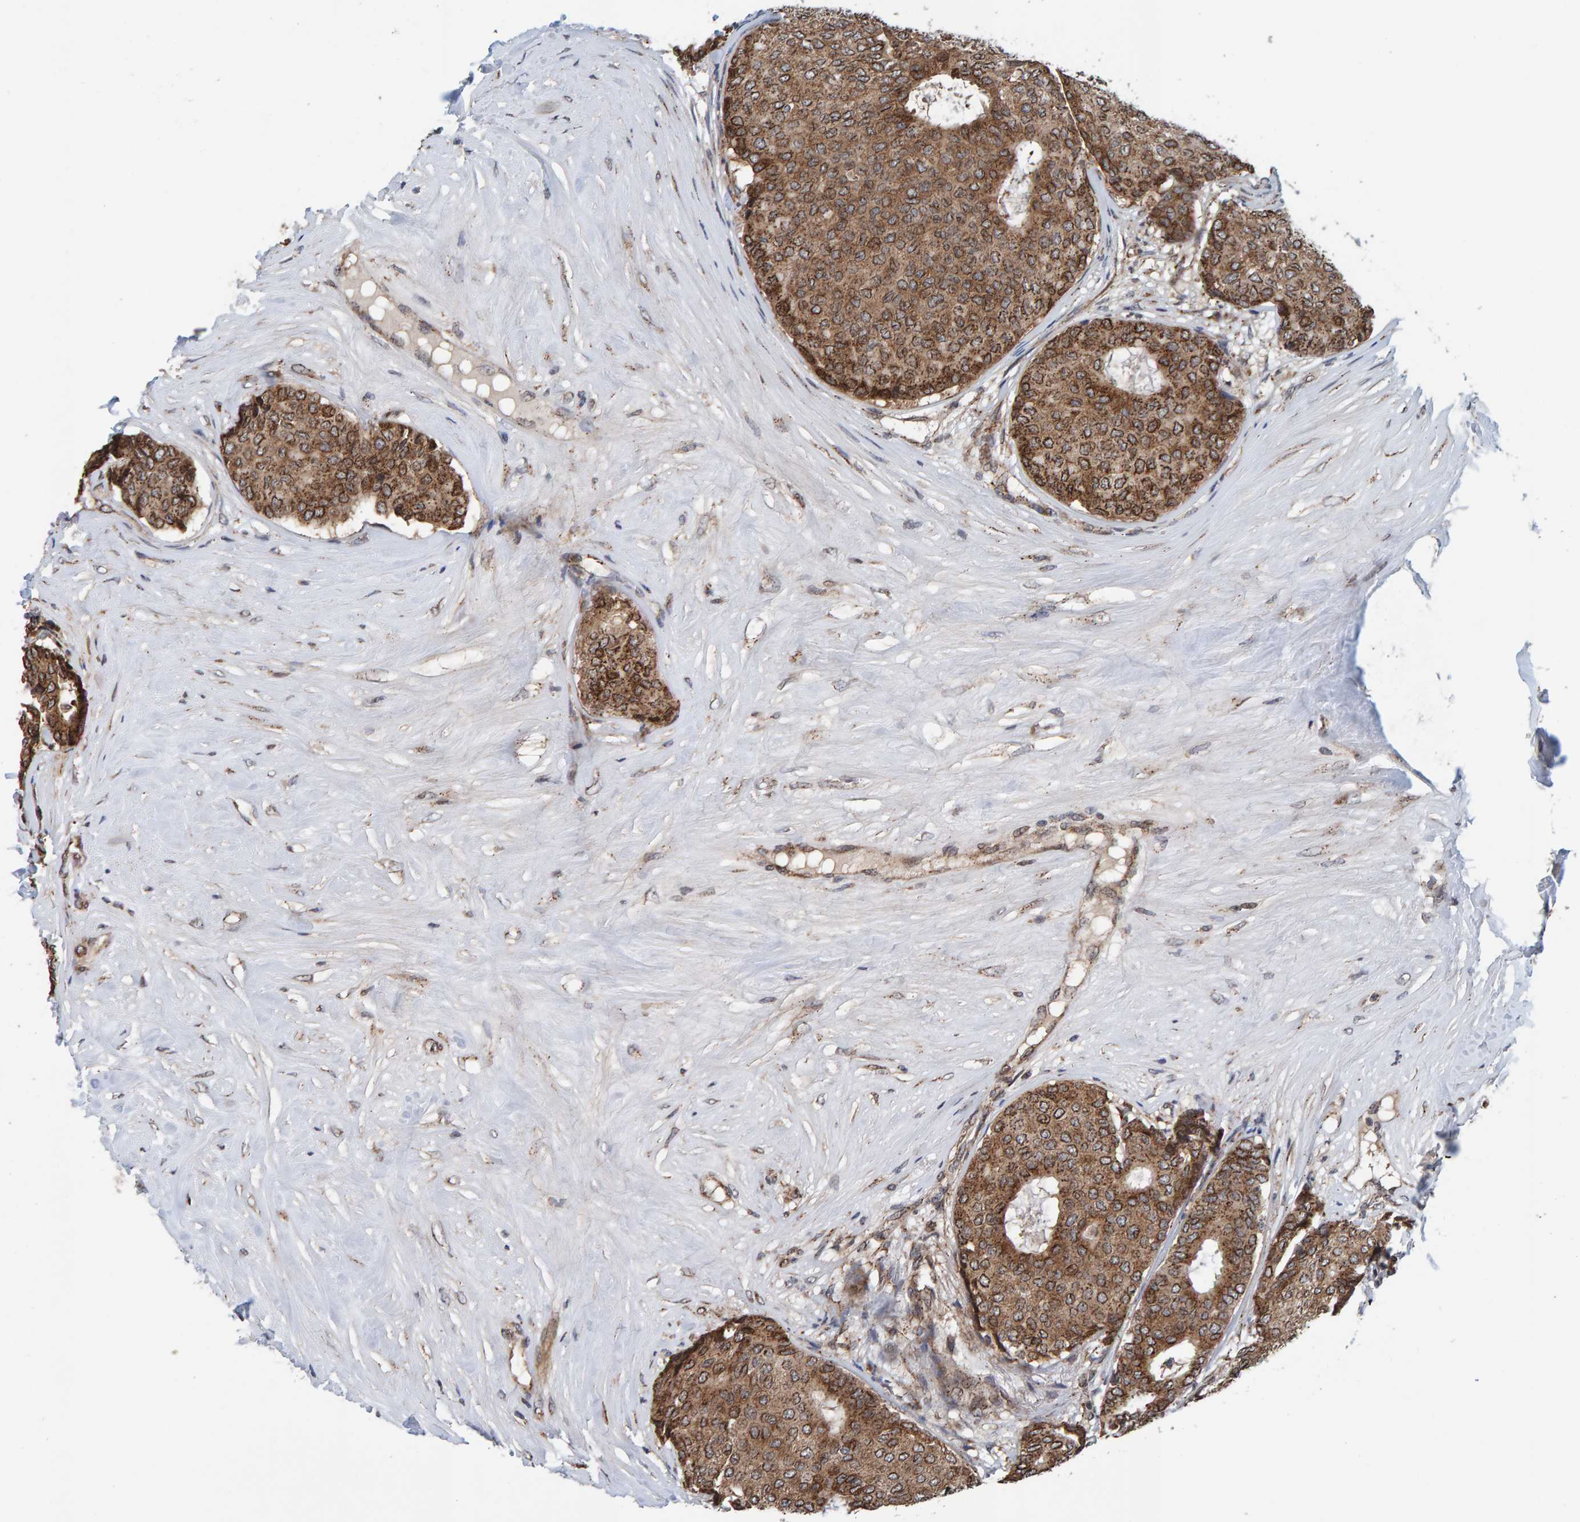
{"staining": {"intensity": "moderate", "quantity": ">75%", "location": "cytoplasmic/membranous"}, "tissue": "breast cancer", "cell_type": "Tumor cells", "image_type": "cancer", "snomed": [{"axis": "morphology", "description": "Duct carcinoma"}, {"axis": "topography", "description": "Breast"}], "caption": "Moderate cytoplasmic/membranous positivity for a protein is appreciated in approximately >75% of tumor cells of breast invasive ductal carcinoma using immunohistochemistry.", "gene": "CCDC25", "patient": {"sex": "female", "age": 75}}